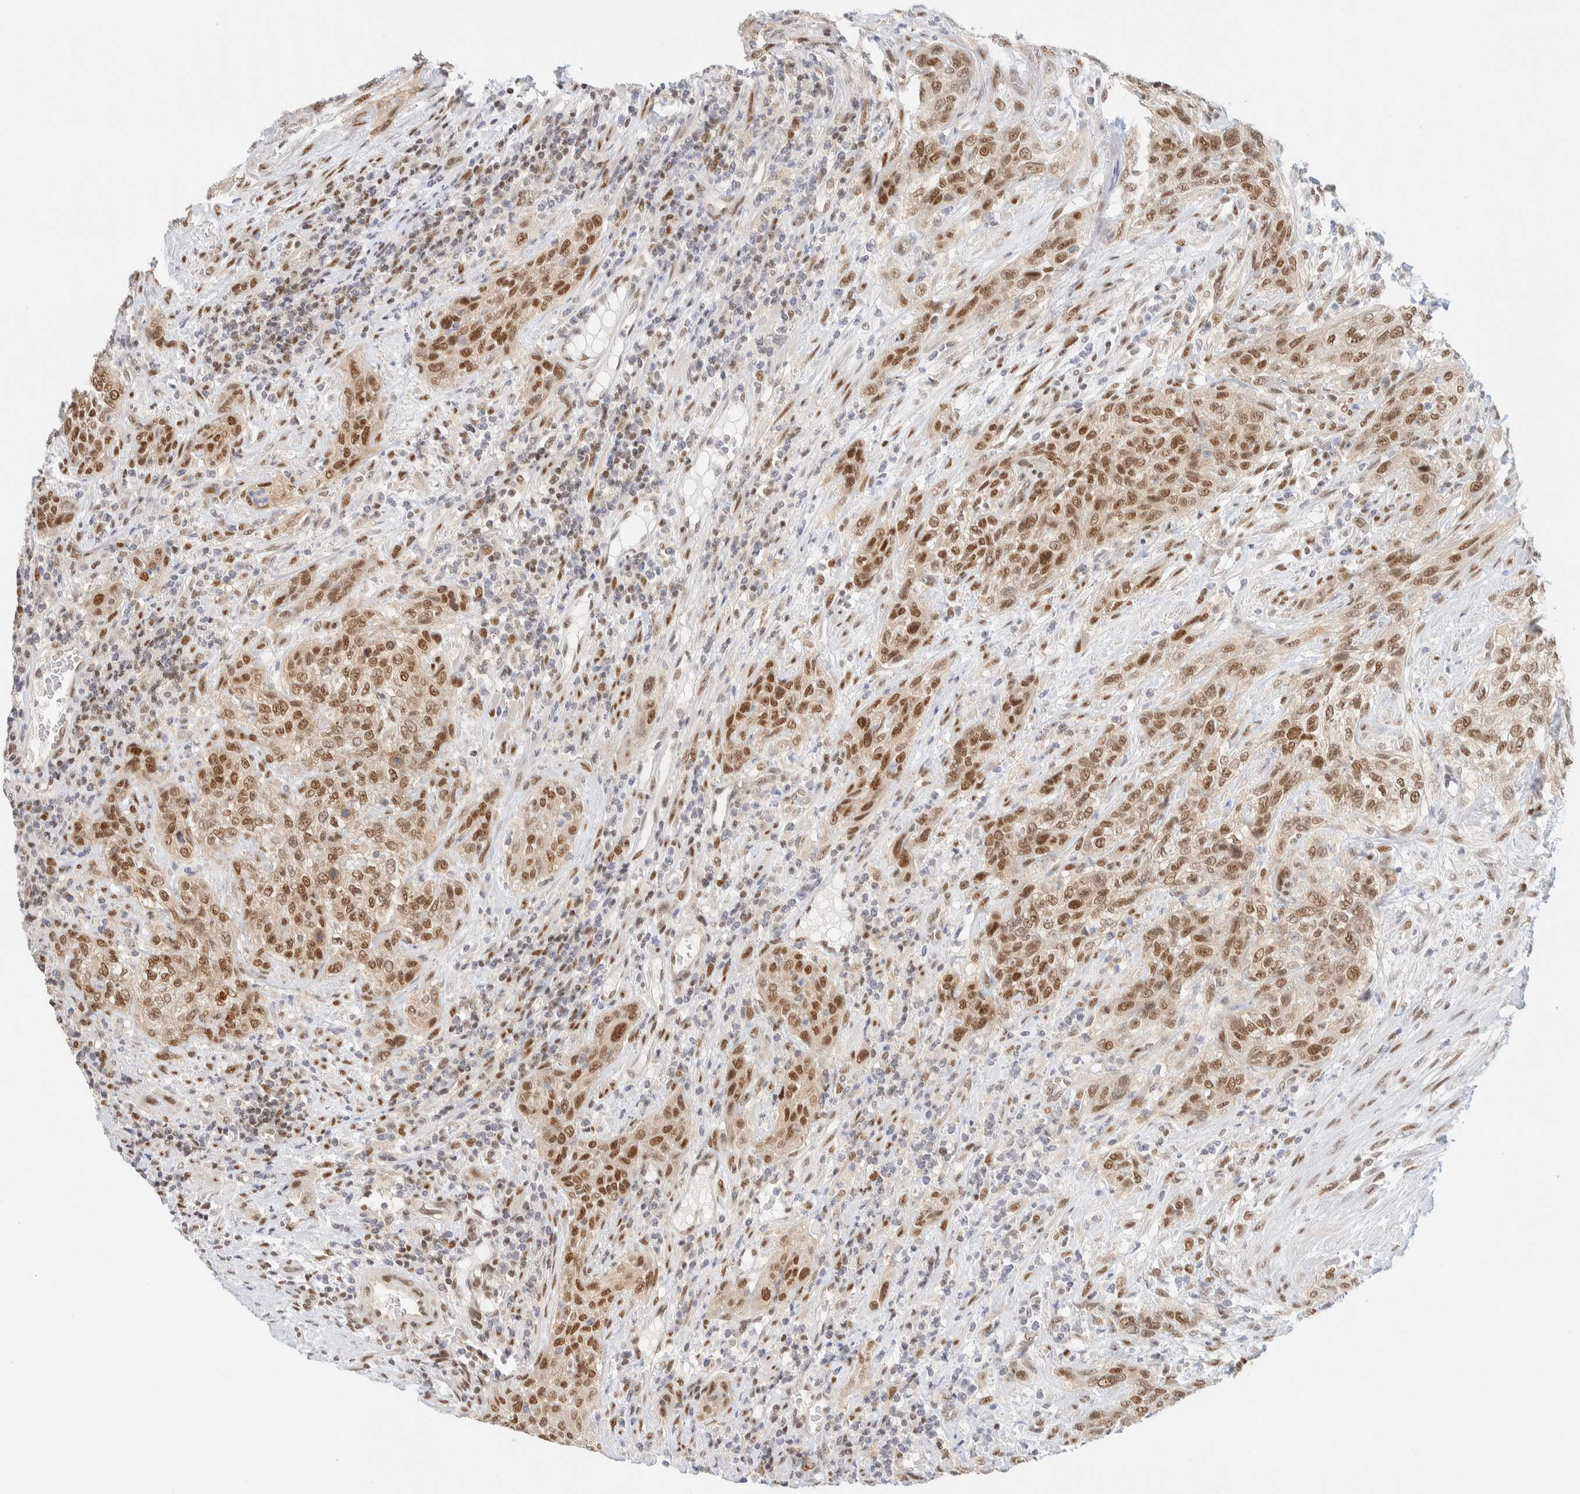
{"staining": {"intensity": "moderate", "quantity": ">75%", "location": "nuclear"}, "tissue": "urothelial cancer", "cell_type": "Tumor cells", "image_type": "cancer", "snomed": [{"axis": "morphology", "description": "Urothelial carcinoma, Low grade"}, {"axis": "morphology", "description": "Urothelial carcinoma, High grade"}, {"axis": "topography", "description": "Urinary bladder"}], "caption": "Immunohistochemistry (IHC) of human urothelial carcinoma (low-grade) shows medium levels of moderate nuclear positivity in about >75% of tumor cells. The protein is stained brown, and the nuclei are stained in blue (DAB (3,3'-diaminobenzidine) IHC with brightfield microscopy, high magnification).", "gene": "PYGO2", "patient": {"sex": "male", "age": 35}}